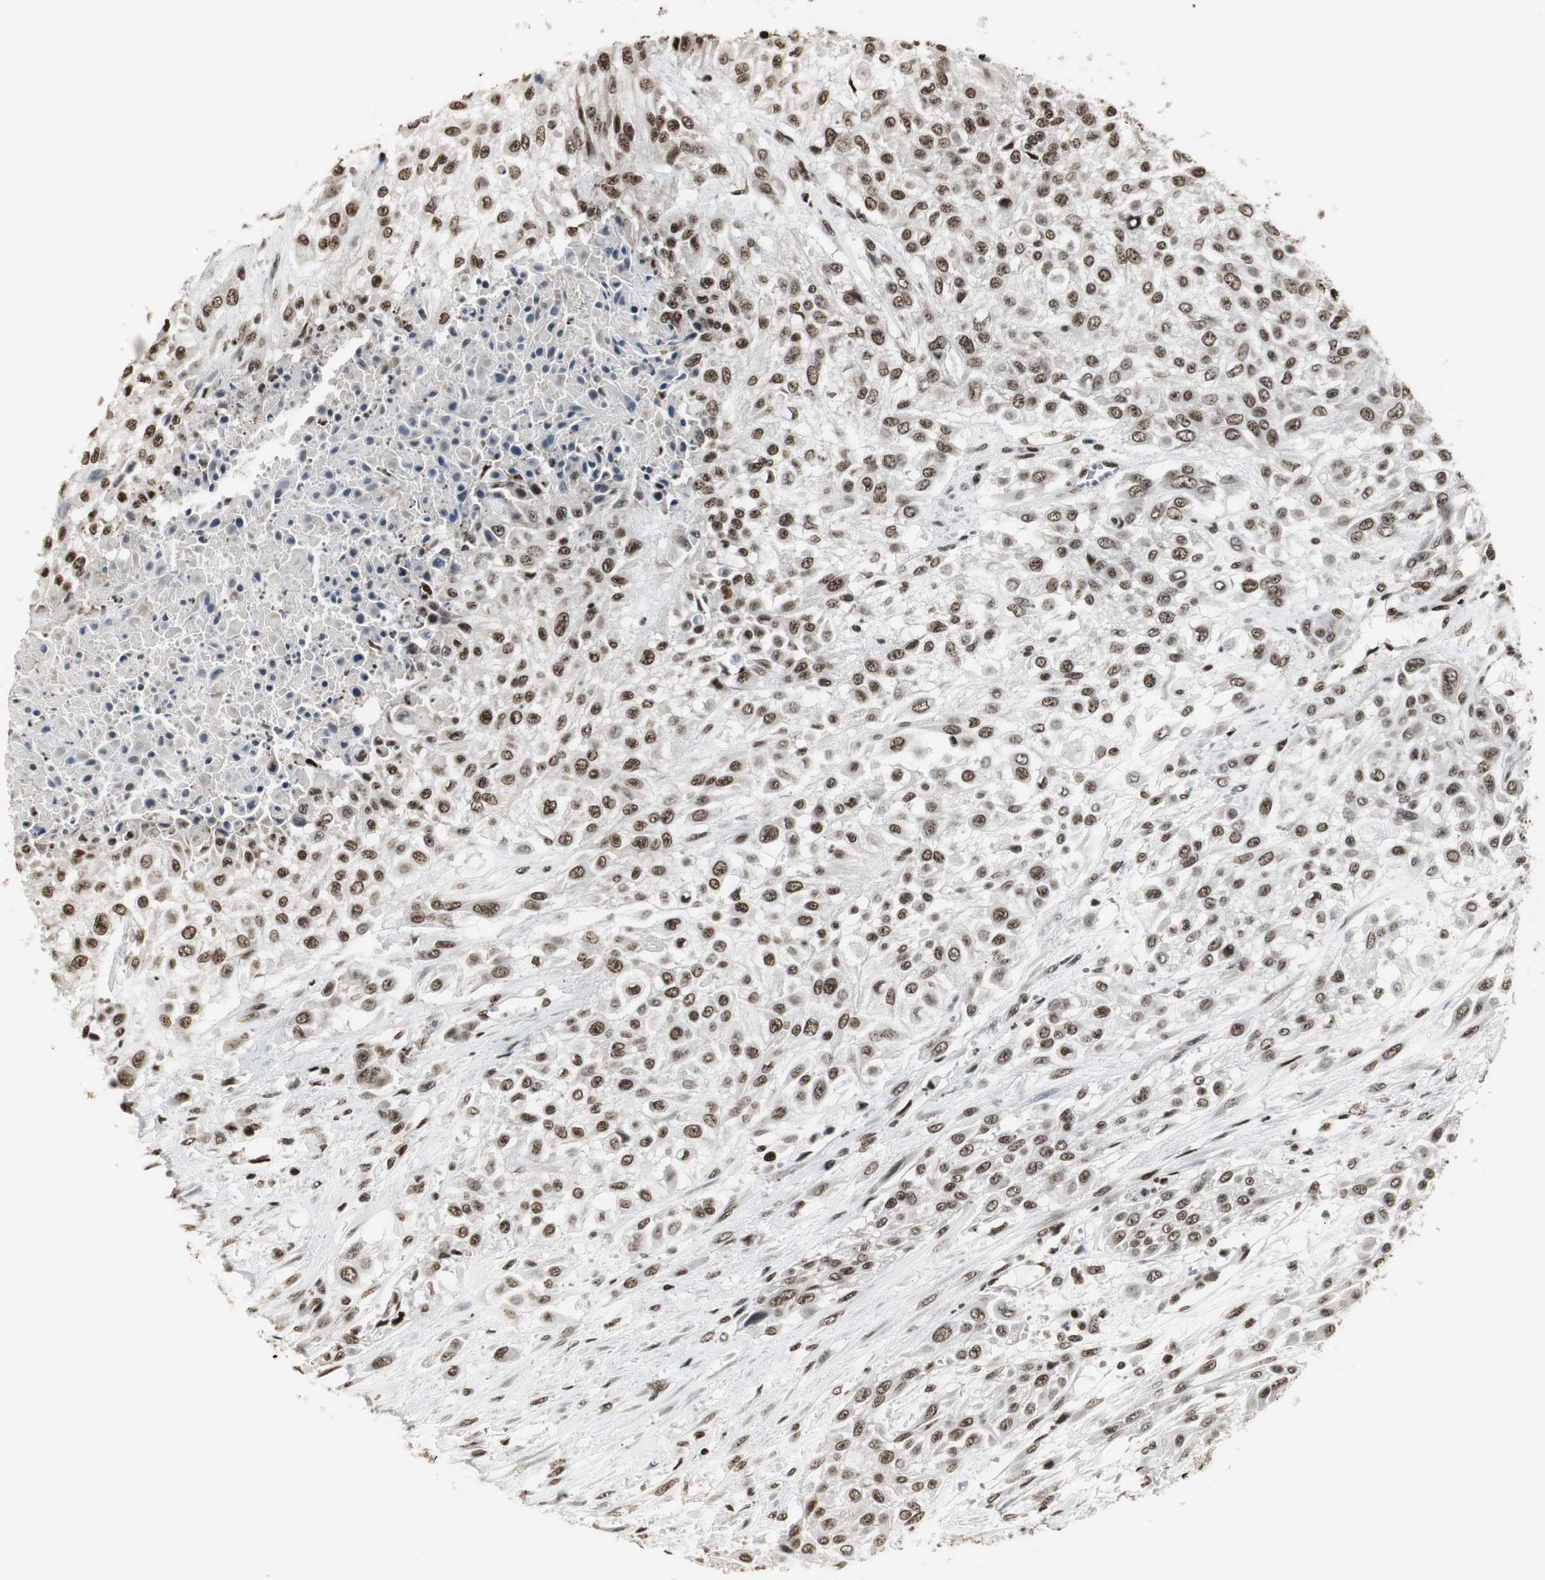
{"staining": {"intensity": "moderate", "quantity": ">75%", "location": "nuclear"}, "tissue": "urothelial cancer", "cell_type": "Tumor cells", "image_type": "cancer", "snomed": [{"axis": "morphology", "description": "Urothelial carcinoma, High grade"}, {"axis": "topography", "description": "Urinary bladder"}], "caption": "Brown immunohistochemical staining in human urothelial carcinoma (high-grade) exhibits moderate nuclear expression in approximately >75% of tumor cells.", "gene": "PARN", "patient": {"sex": "male", "age": 57}}